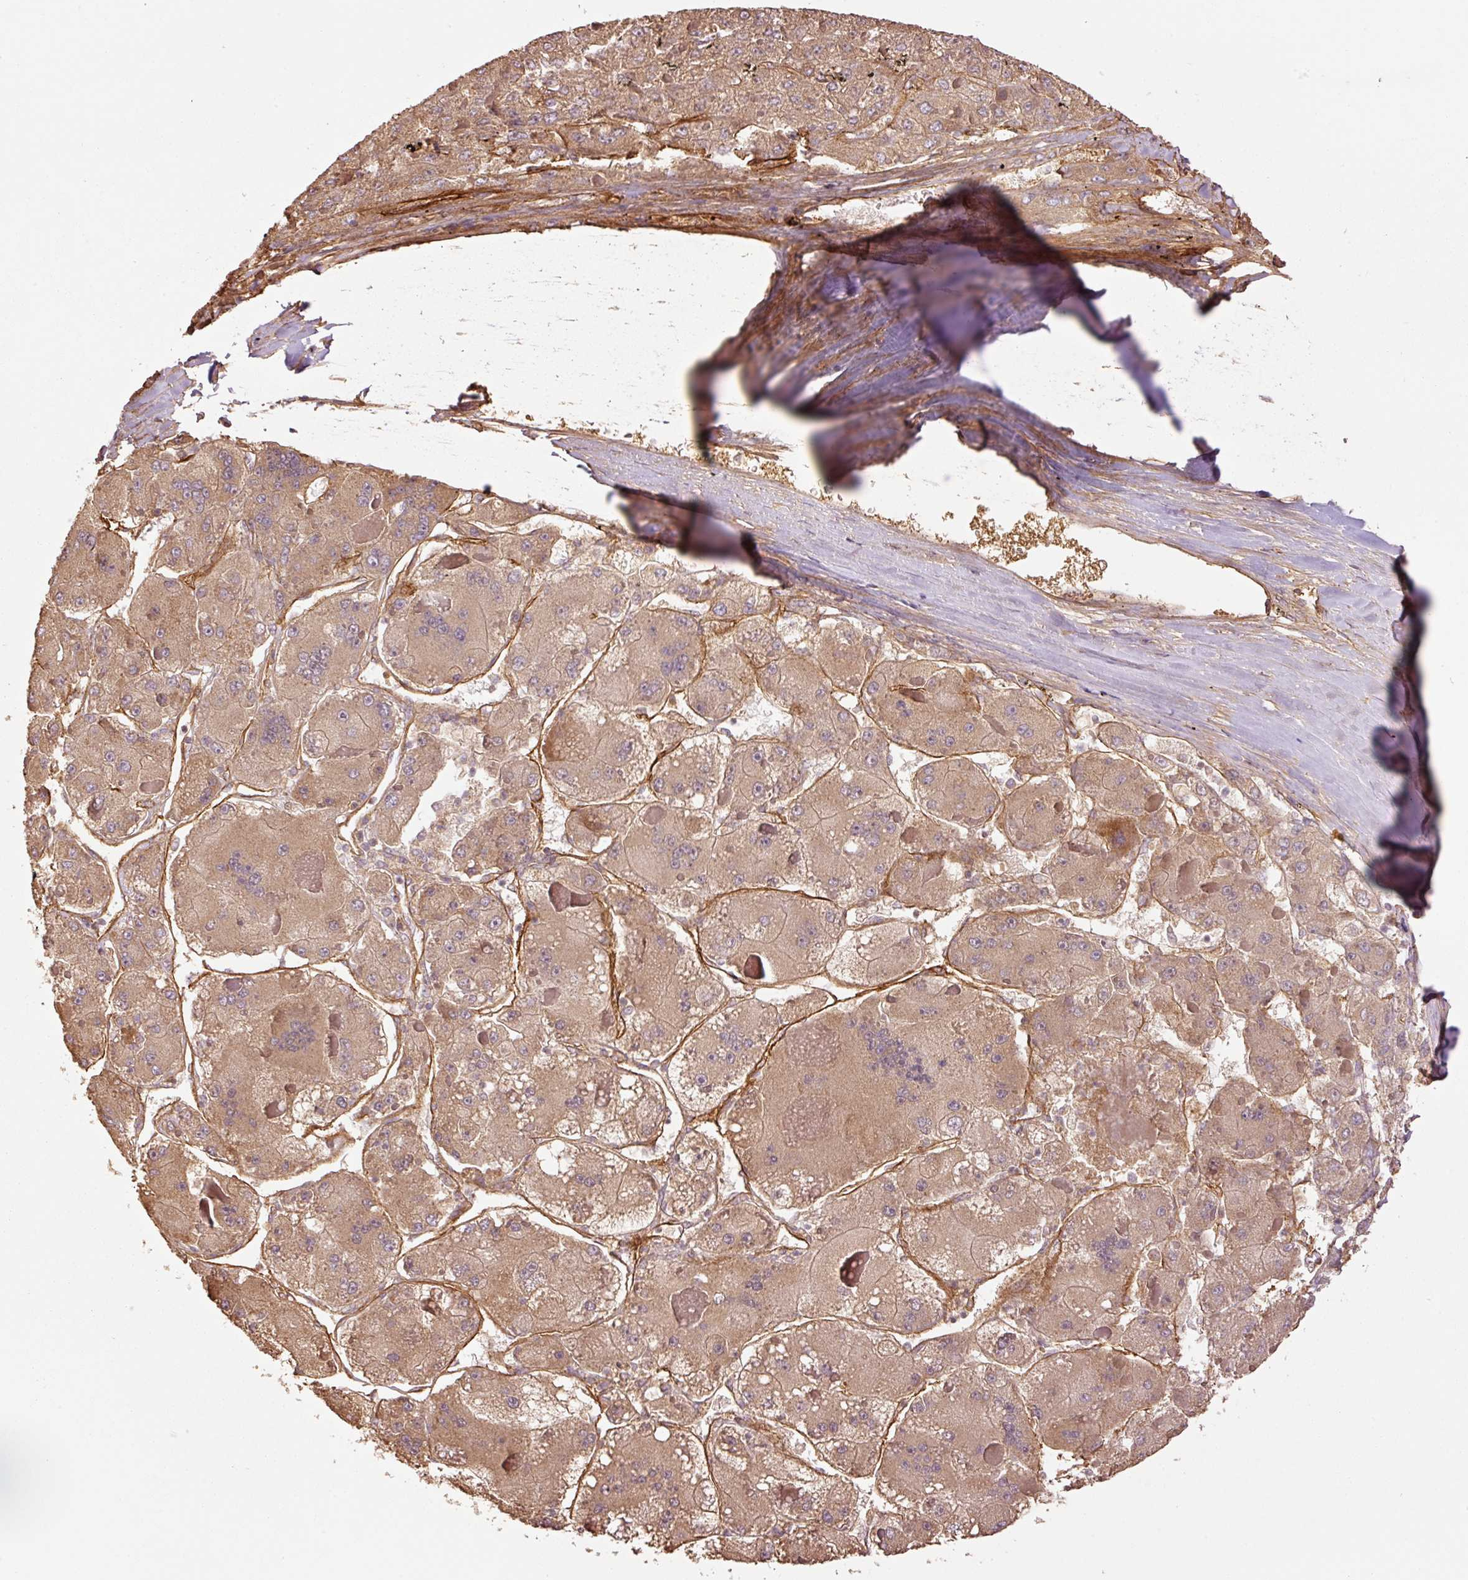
{"staining": {"intensity": "moderate", "quantity": ">75%", "location": "cytoplasmic/membranous"}, "tissue": "liver cancer", "cell_type": "Tumor cells", "image_type": "cancer", "snomed": [{"axis": "morphology", "description": "Carcinoma, Hepatocellular, NOS"}, {"axis": "topography", "description": "Liver"}], "caption": "The photomicrograph exhibits staining of liver hepatocellular carcinoma, revealing moderate cytoplasmic/membranous protein staining (brown color) within tumor cells.", "gene": "NID2", "patient": {"sex": "female", "age": 73}}